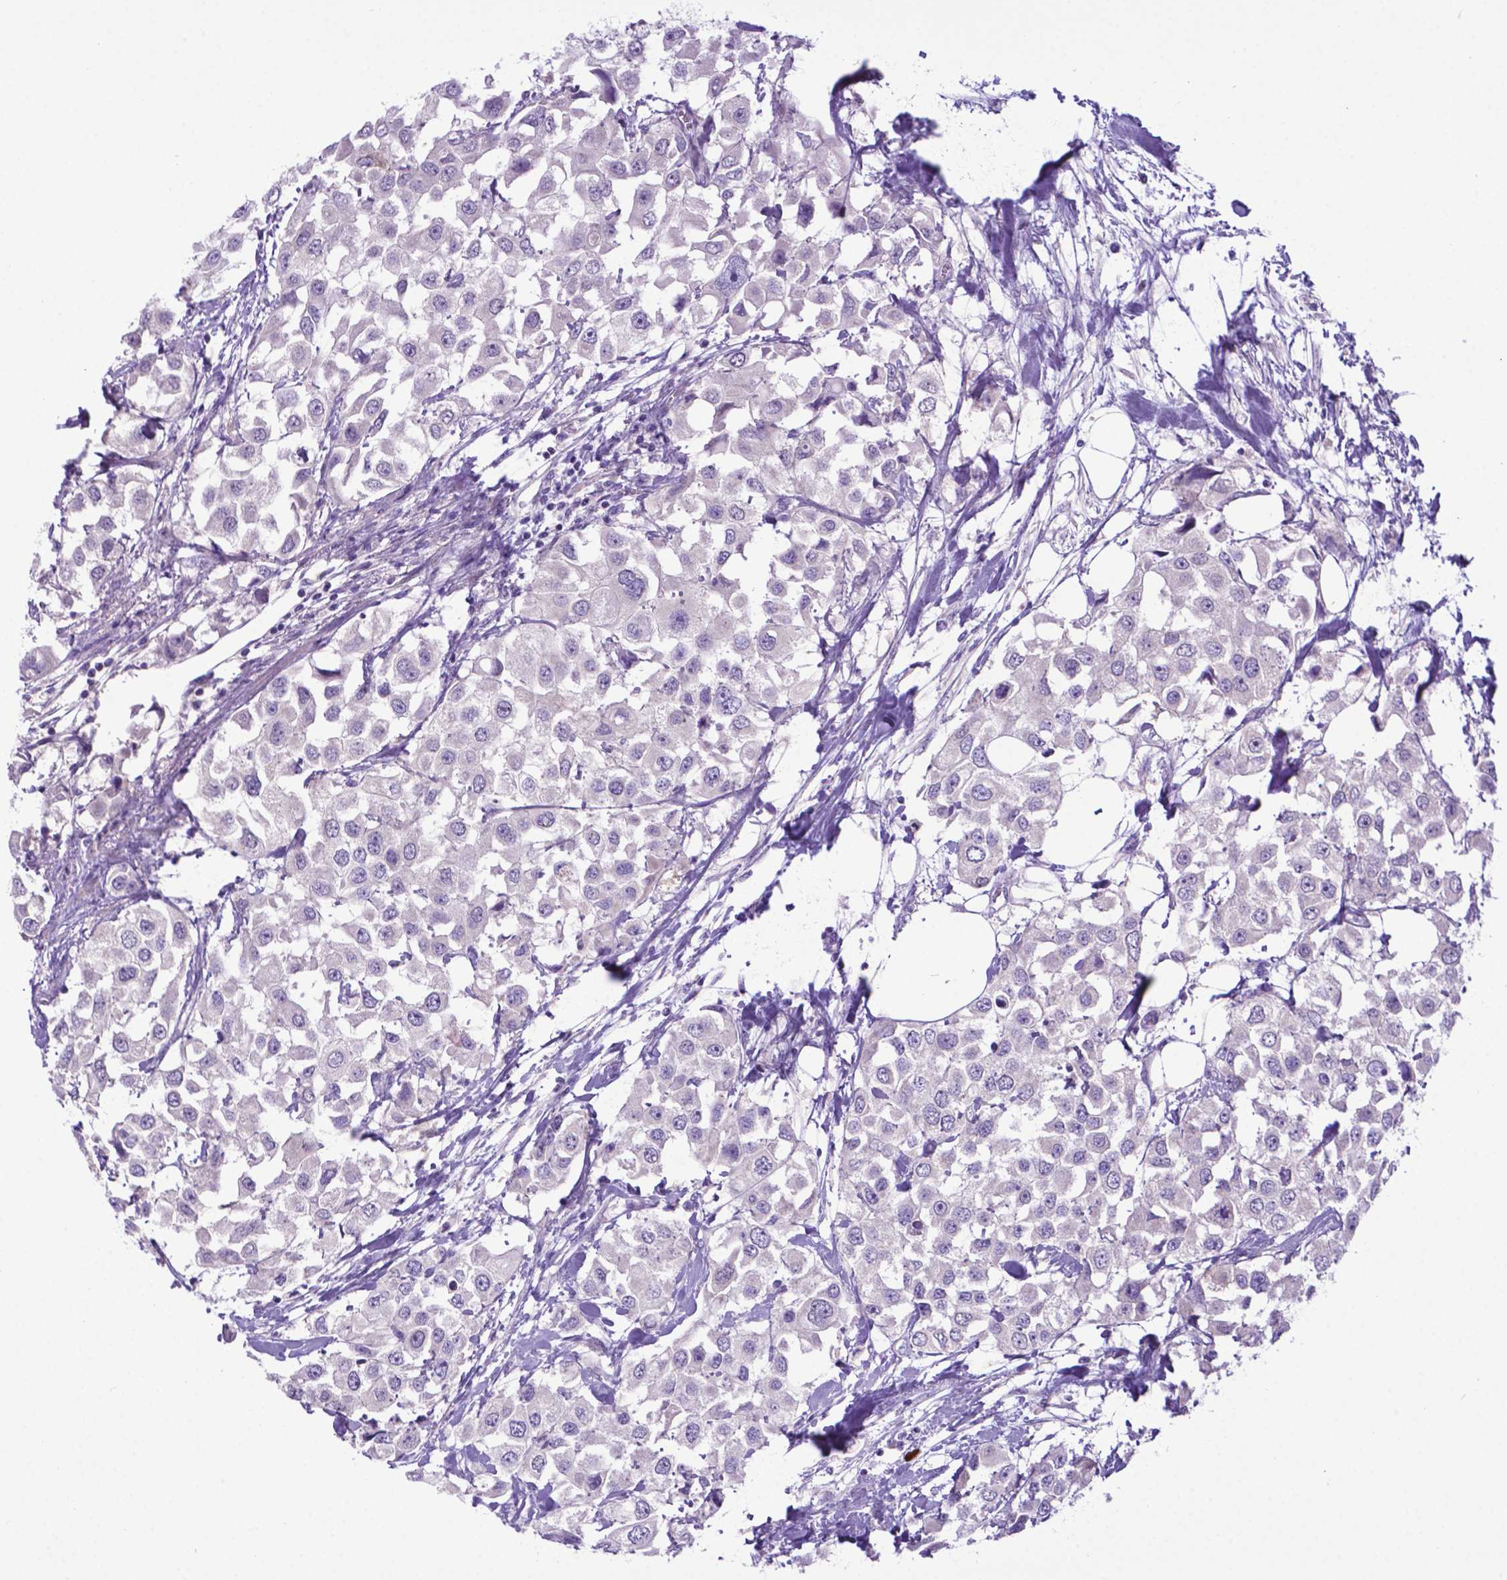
{"staining": {"intensity": "negative", "quantity": "none", "location": "none"}, "tissue": "urothelial cancer", "cell_type": "Tumor cells", "image_type": "cancer", "snomed": [{"axis": "morphology", "description": "Urothelial carcinoma, High grade"}, {"axis": "topography", "description": "Urinary bladder"}], "caption": "This is an IHC photomicrograph of human urothelial cancer. There is no positivity in tumor cells.", "gene": "ADRA2B", "patient": {"sex": "female", "age": 64}}